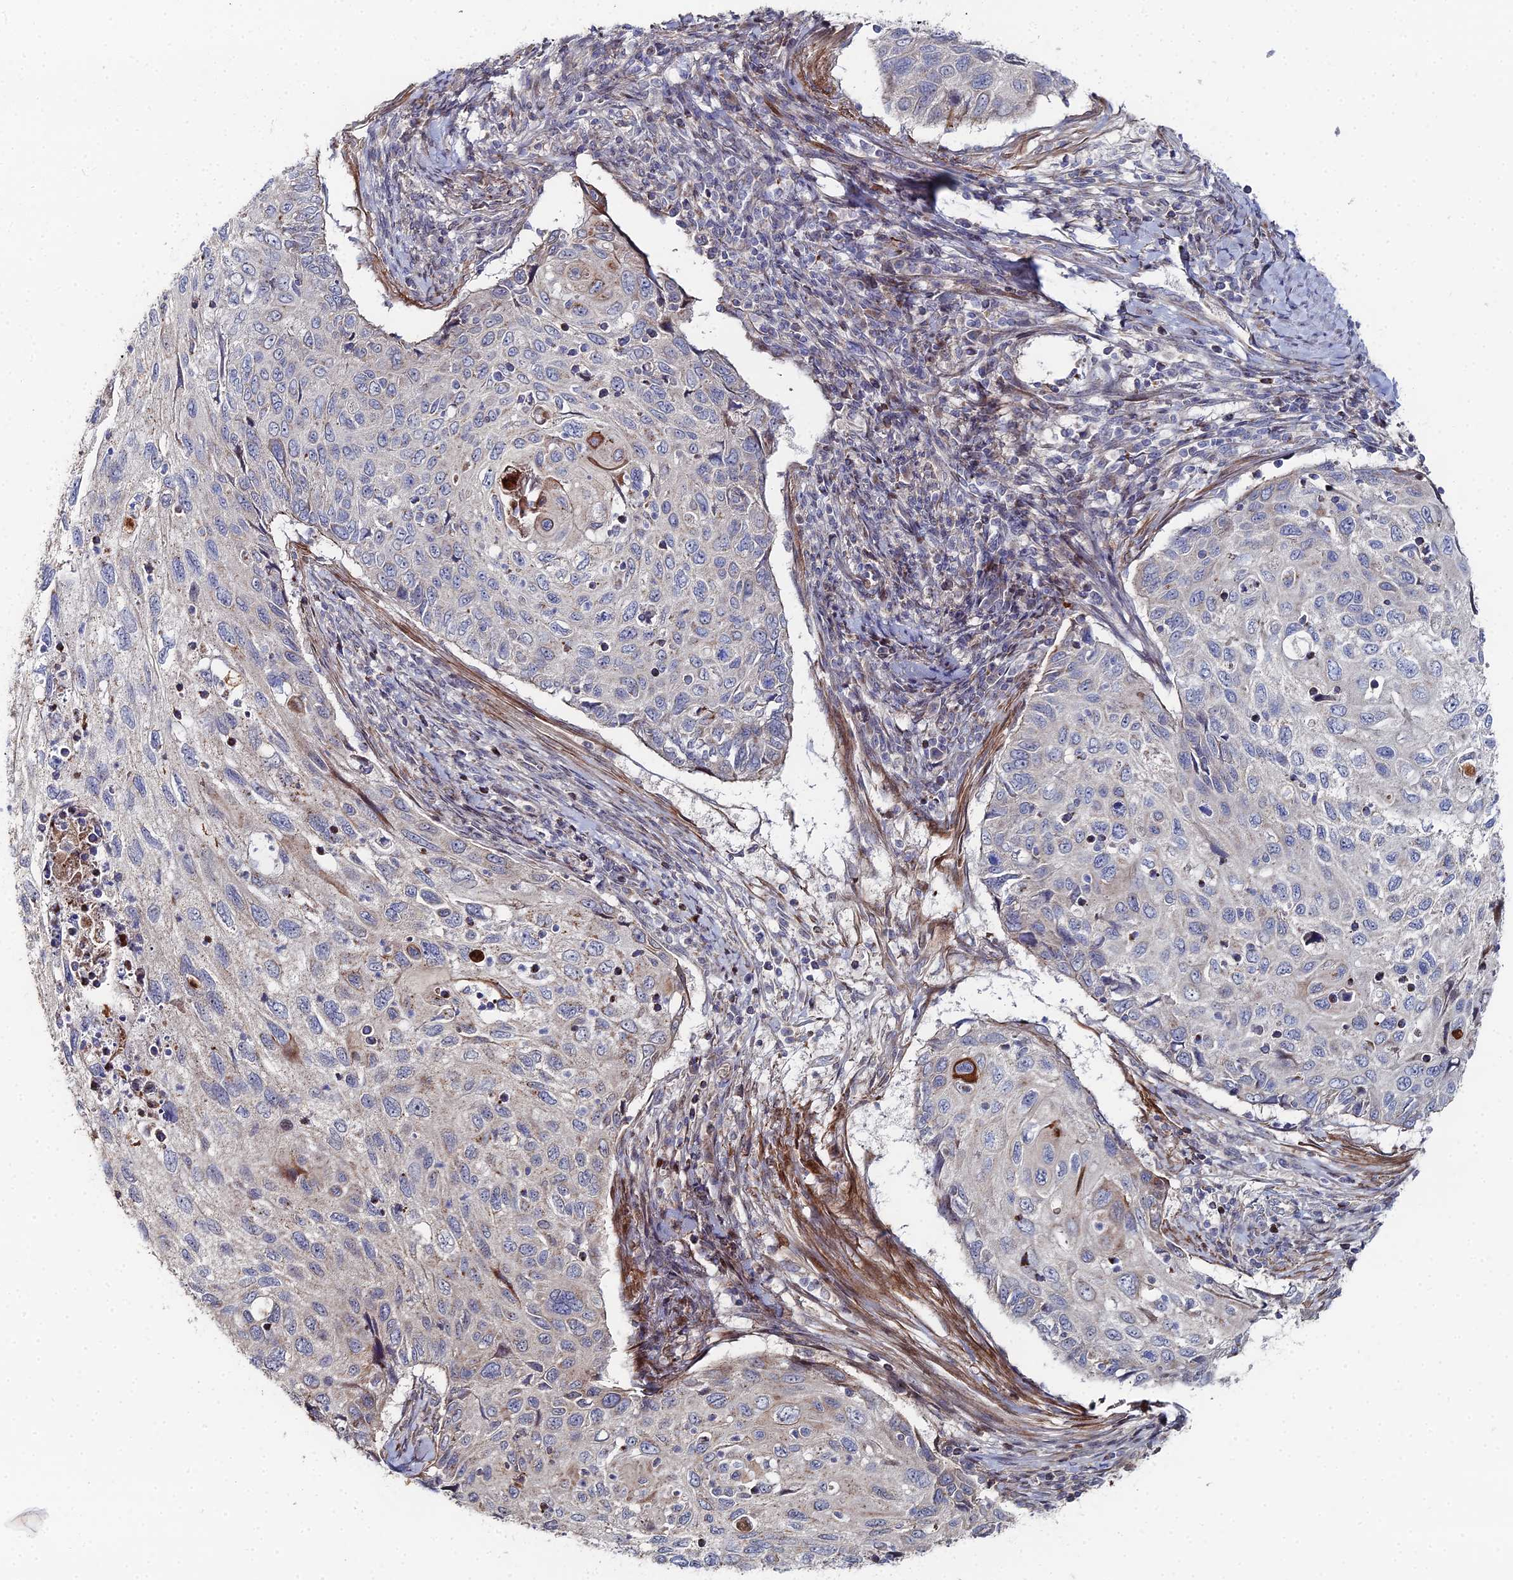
{"staining": {"intensity": "negative", "quantity": "none", "location": "none"}, "tissue": "cervical cancer", "cell_type": "Tumor cells", "image_type": "cancer", "snomed": [{"axis": "morphology", "description": "Squamous cell carcinoma, NOS"}, {"axis": "topography", "description": "Cervix"}], "caption": "An immunohistochemistry histopathology image of cervical cancer (squamous cell carcinoma) is shown. There is no staining in tumor cells of cervical cancer (squamous cell carcinoma).", "gene": "SGMS1", "patient": {"sex": "female", "age": 70}}